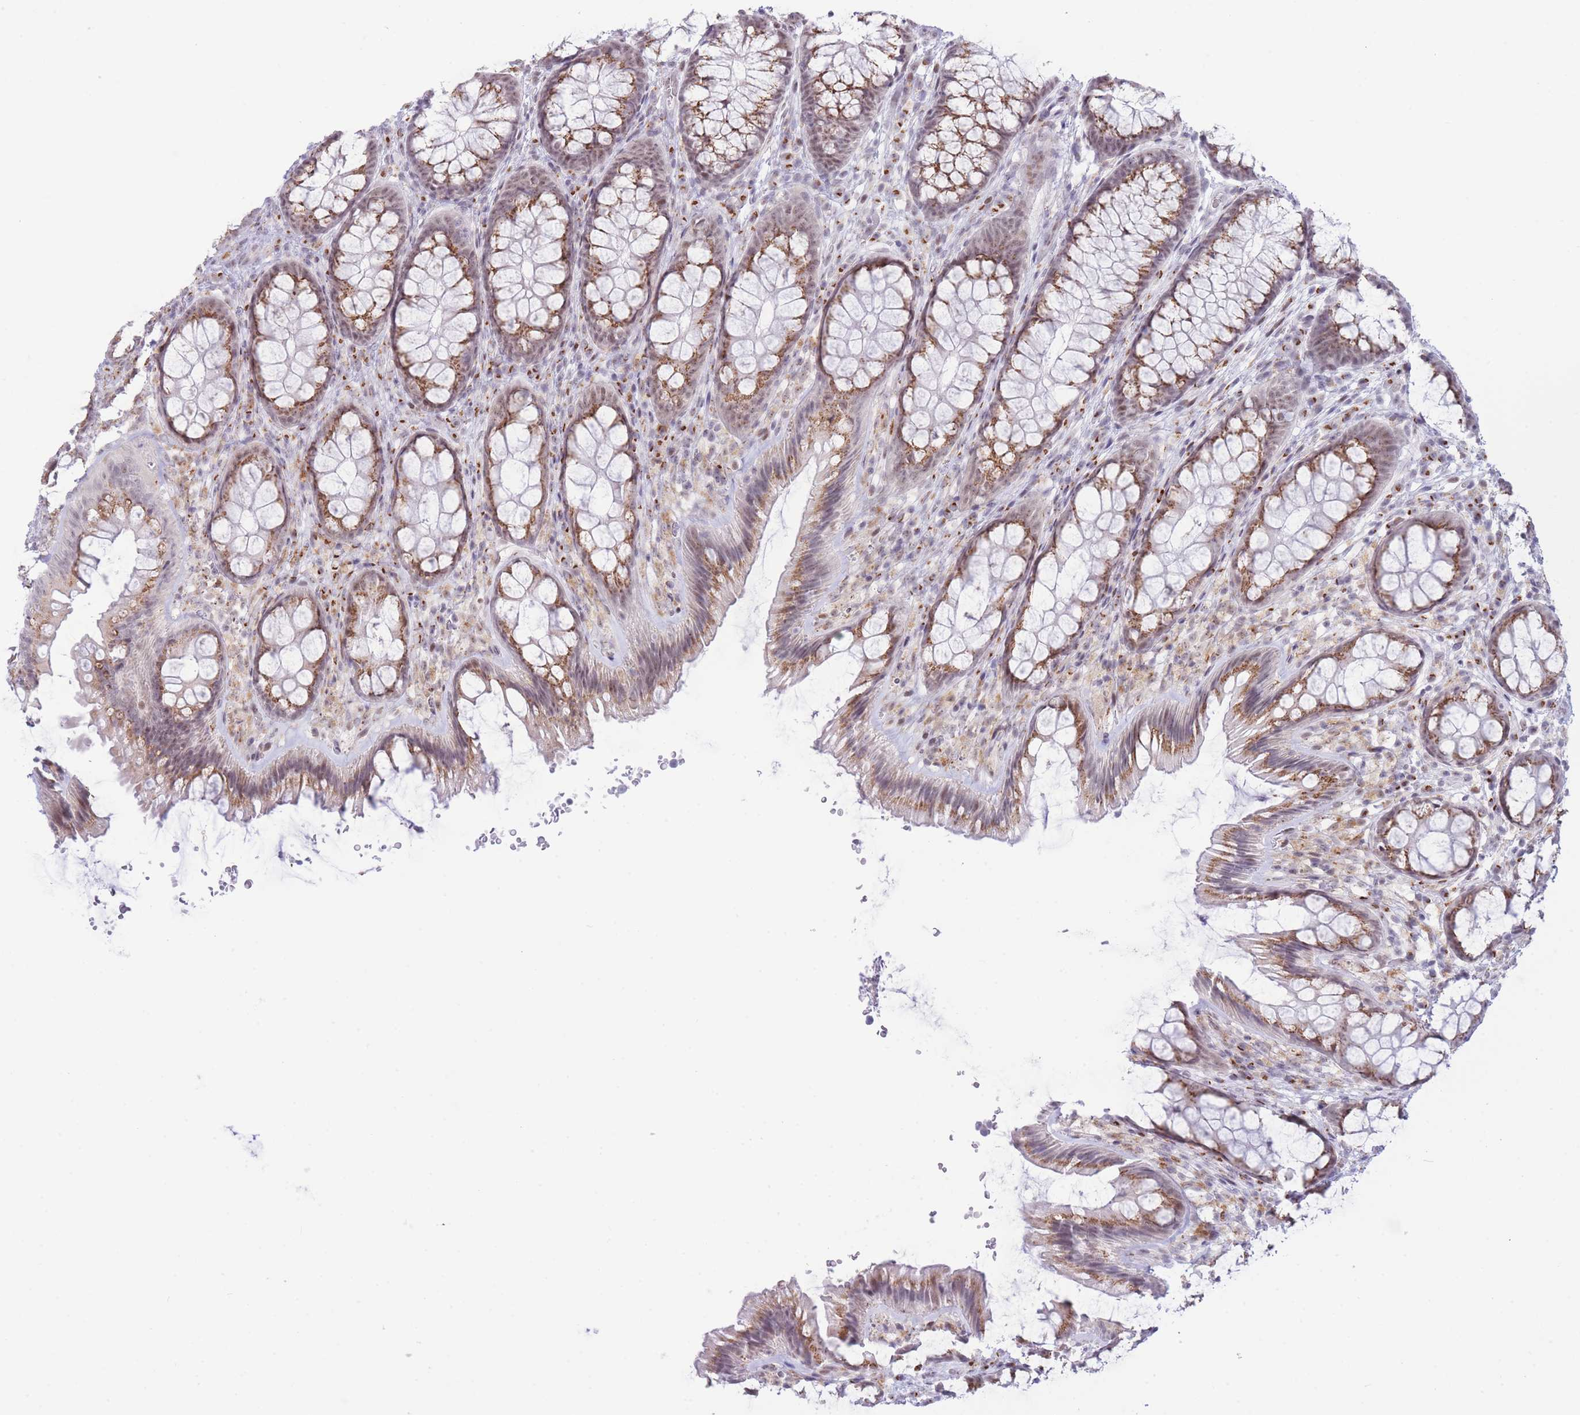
{"staining": {"intensity": "negative", "quantity": "none", "location": "none"}, "tissue": "colon", "cell_type": "Endothelial cells", "image_type": "normal", "snomed": [{"axis": "morphology", "description": "Normal tissue, NOS"}, {"axis": "topography", "description": "Colon"}], "caption": "Immunohistochemistry photomicrograph of benign colon: human colon stained with DAB (3,3'-diaminobenzidine) shows no significant protein expression in endothelial cells.", "gene": "INO80C", "patient": {"sex": "male", "age": 46}}